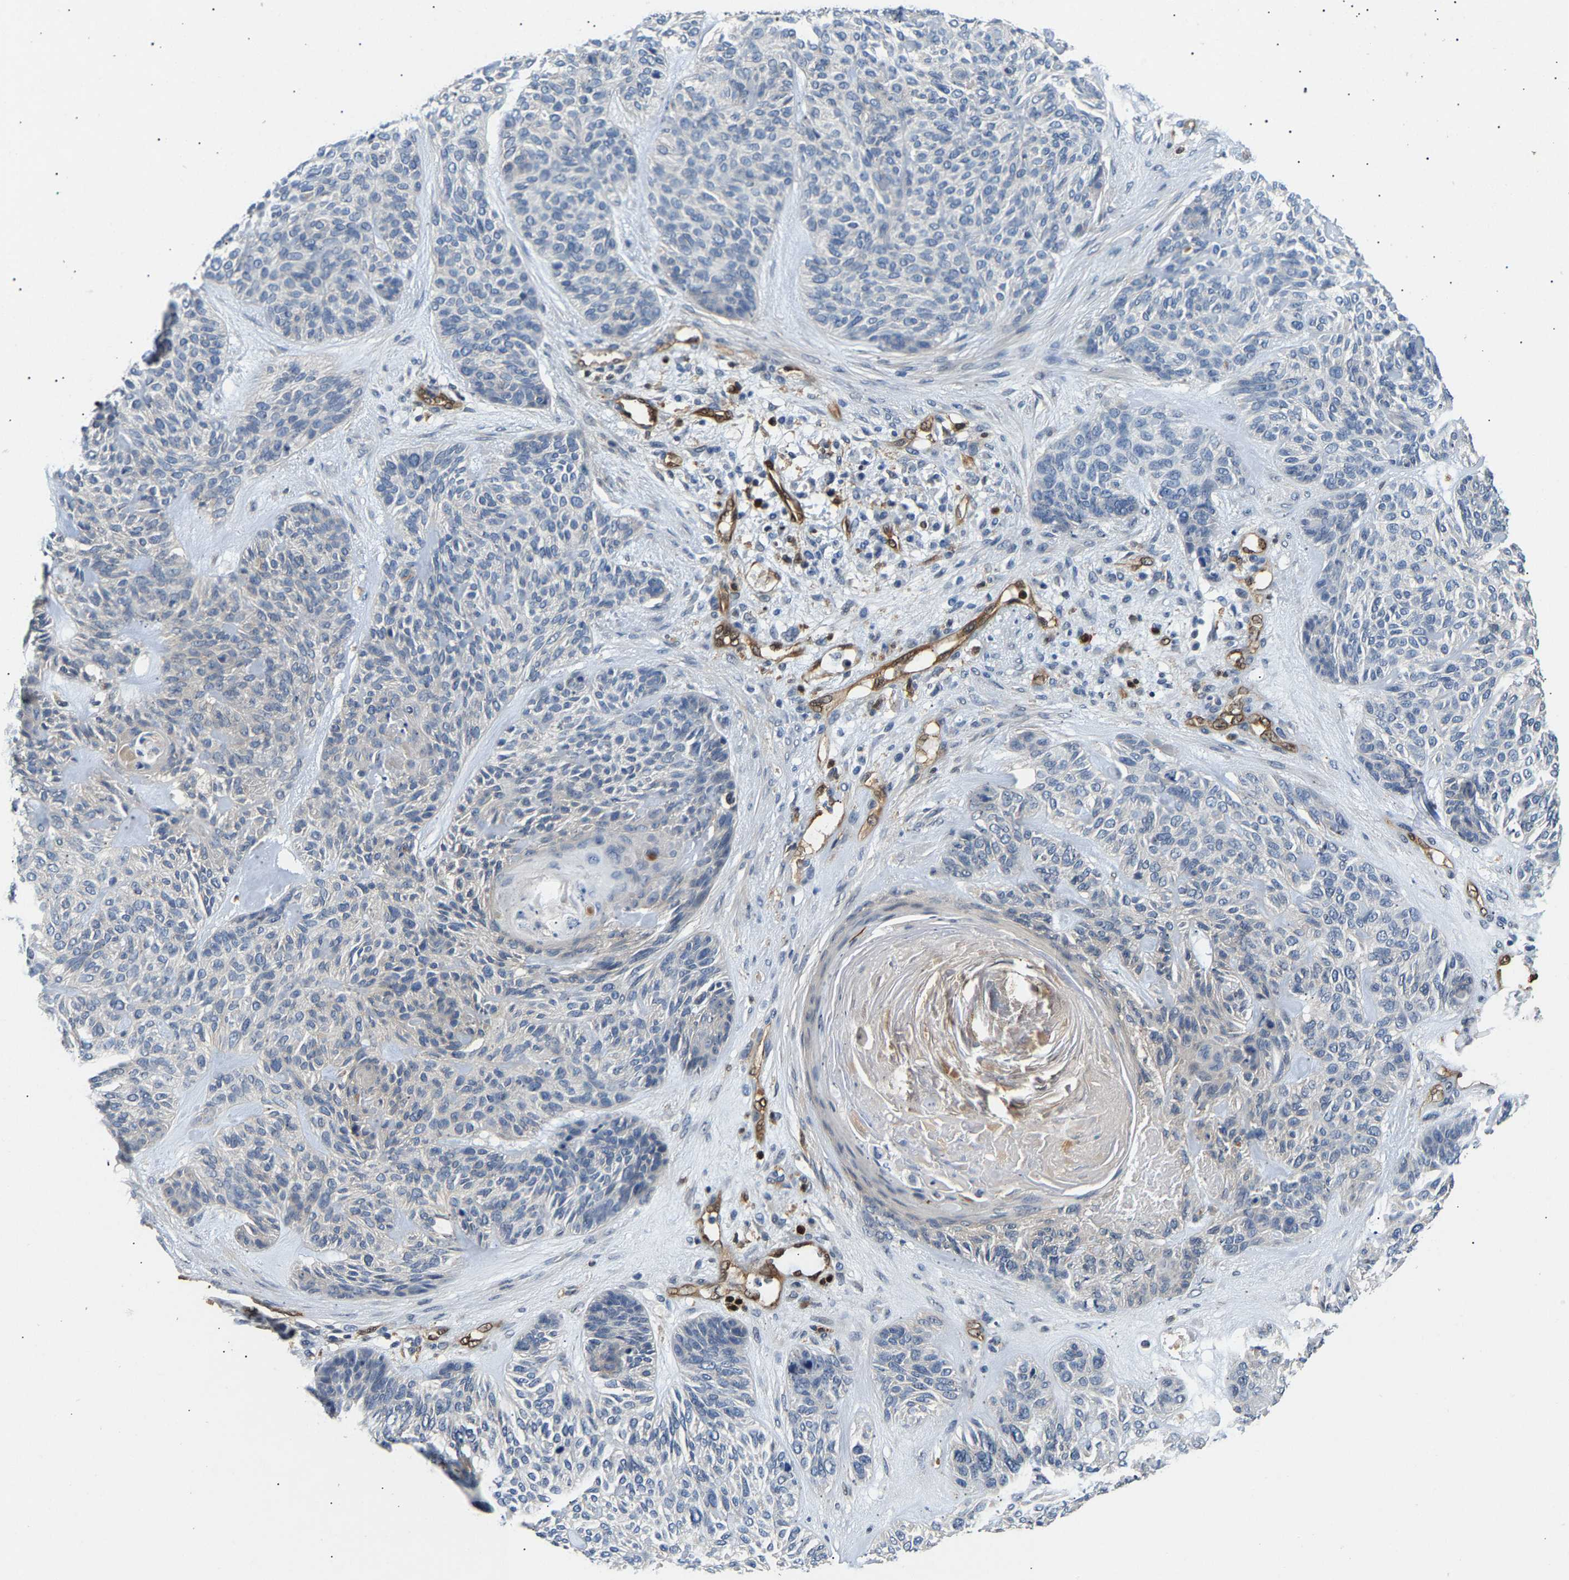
{"staining": {"intensity": "negative", "quantity": "none", "location": "none"}, "tissue": "skin cancer", "cell_type": "Tumor cells", "image_type": "cancer", "snomed": [{"axis": "morphology", "description": "Basal cell carcinoma"}, {"axis": "topography", "description": "Skin"}], "caption": "A photomicrograph of human skin cancer is negative for staining in tumor cells.", "gene": "GIMAP7", "patient": {"sex": "male", "age": 55}}